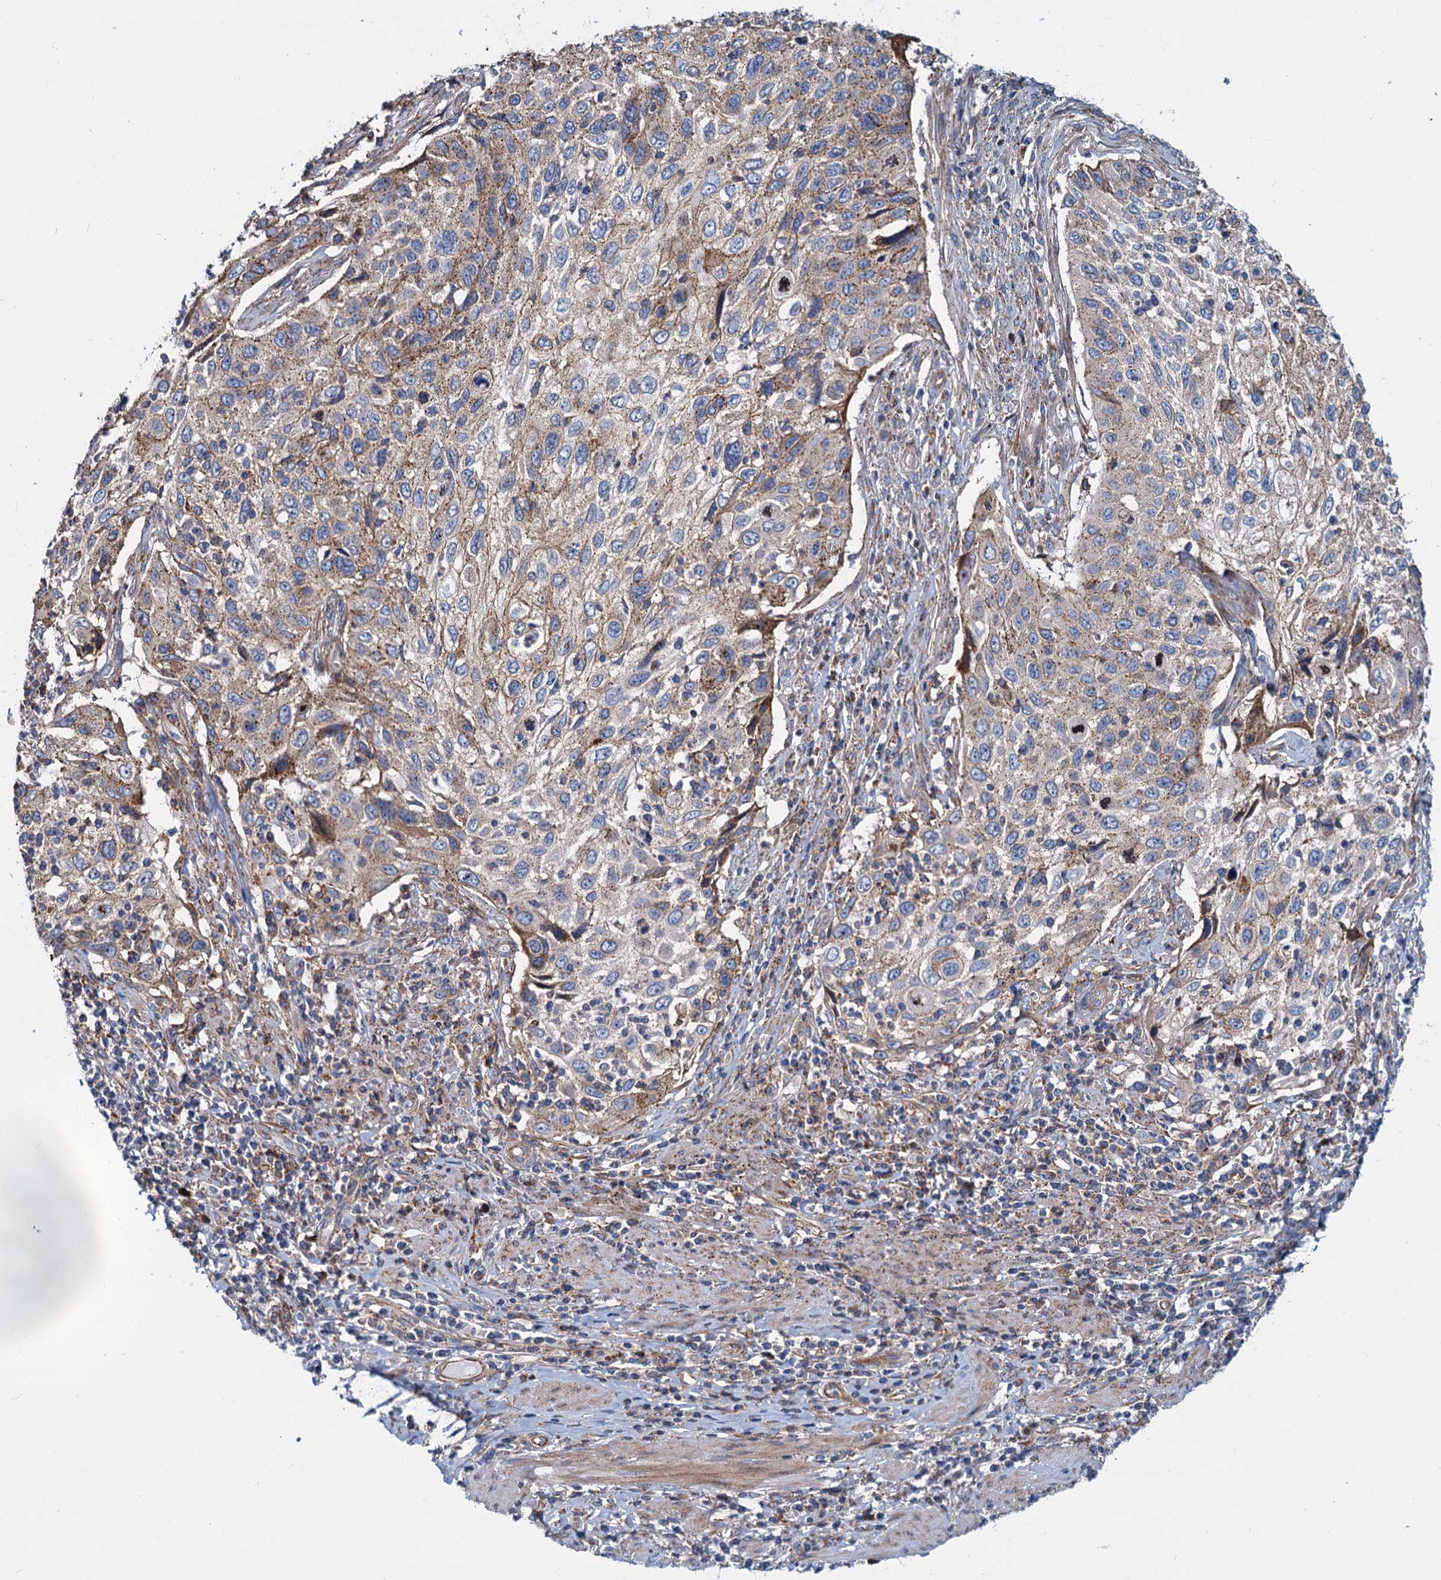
{"staining": {"intensity": "weak", "quantity": ">75%", "location": "cytoplasmic/membranous"}, "tissue": "cervical cancer", "cell_type": "Tumor cells", "image_type": "cancer", "snomed": [{"axis": "morphology", "description": "Squamous cell carcinoma, NOS"}, {"axis": "topography", "description": "Cervix"}], "caption": "Weak cytoplasmic/membranous protein positivity is seen in about >75% of tumor cells in squamous cell carcinoma (cervical).", "gene": "PSEN1", "patient": {"sex": "female", "age": 70}}